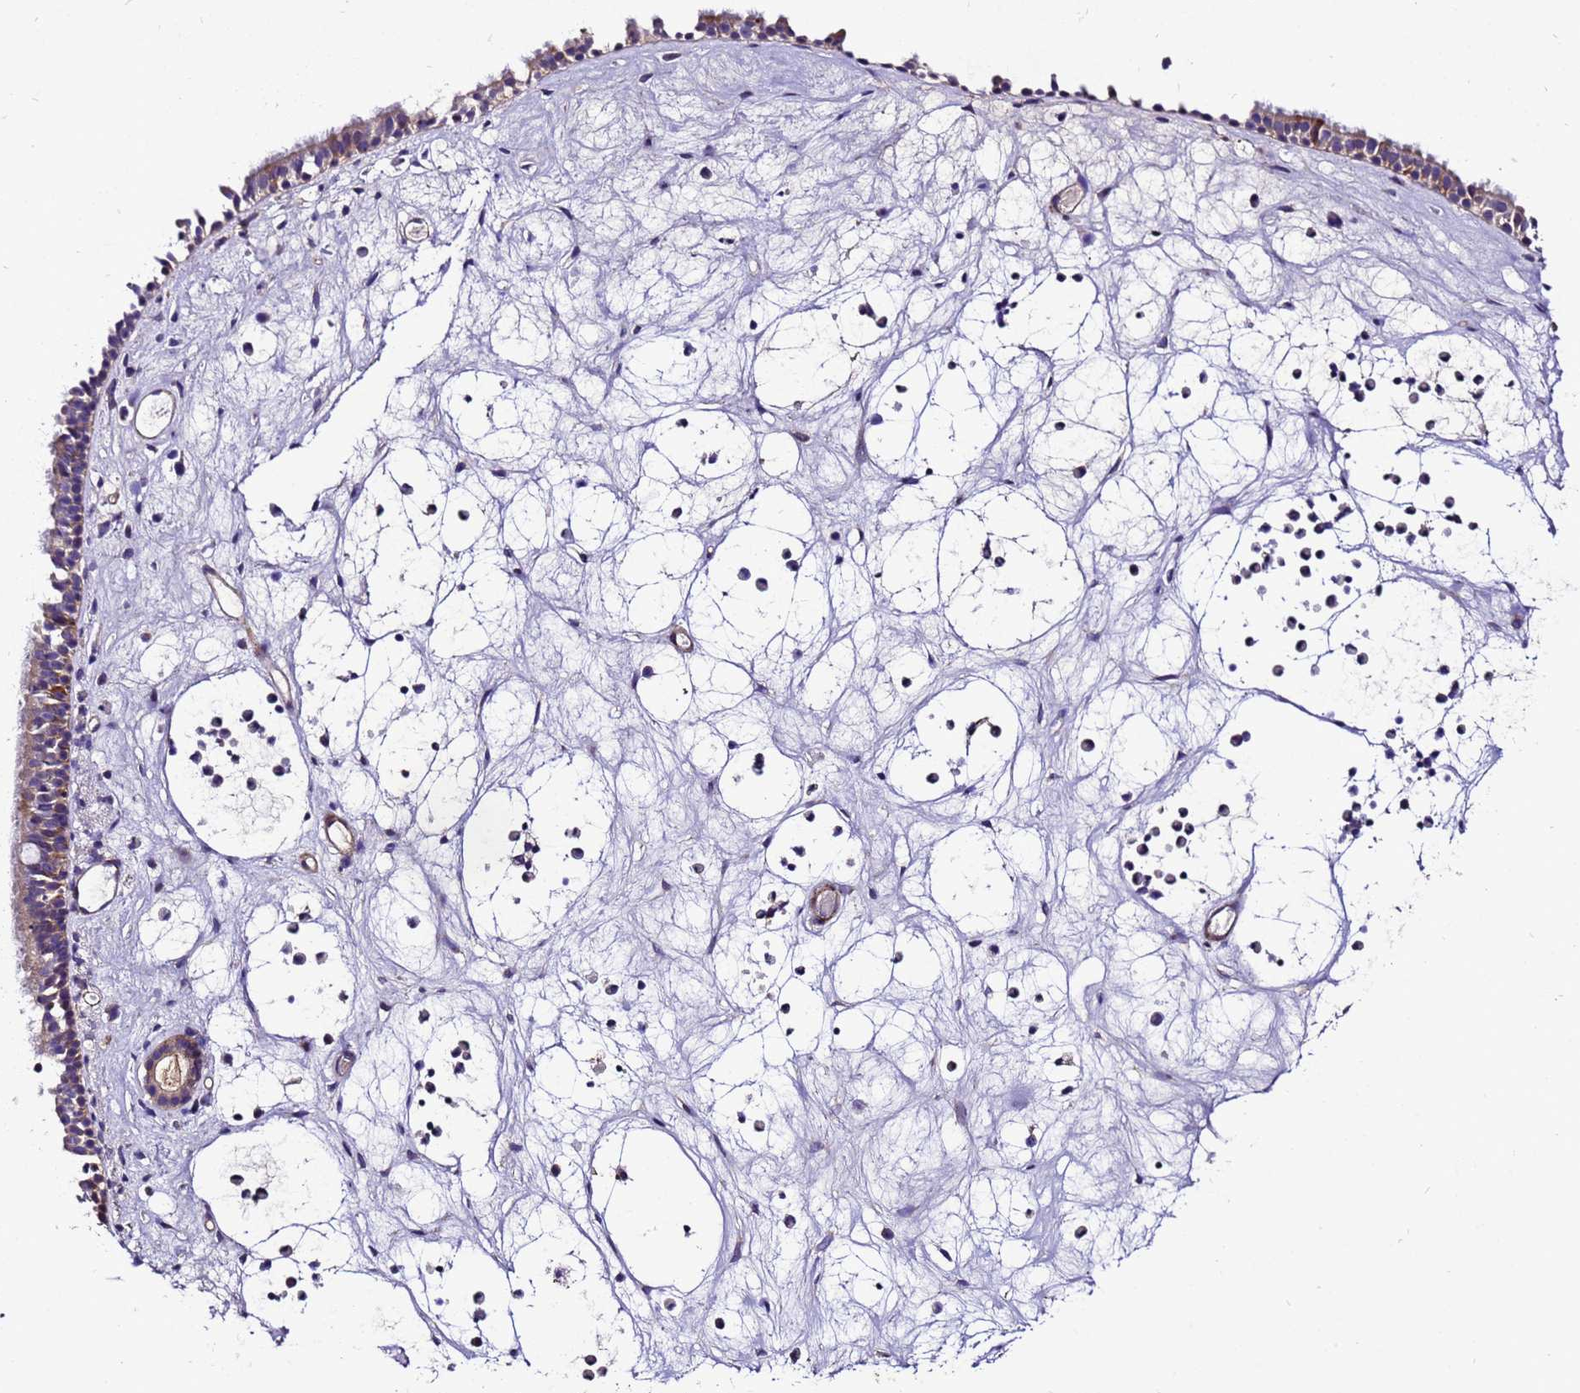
{"staining": {"intensity": "moderate", "quantity": ">75%", "location": "cytoplasmic/membranous"}, "tissue": "nasopharynx", "cell_type": "Respiratory epithelial cells", "image_type": "normal", "snomed": [{"axis": "morphology", "description": "Normal tissue, NOS"}, {"axis": "morphology", "description": "Inflammation, NOS"}, {"axis": "morphology", "description": "Malignant melanoma, Metastatic site"}, {"axis": "topography", "description": "Nasopharynx"}], "caption": "Nasopharynx stained with immunohistochemistry reveals moderate cytoplasmic/membranous positivity in about >75% of respiratory epithelial cells. The staining was performed using DAB (3,3'-diaminobenzidine) to visualize the protein expression in brown, while the nuclei were stained in blue with hematoxylin (Magnification: 20x).", "gene": "ZNF417", "patient": {"sex": "male", "age": 70}}